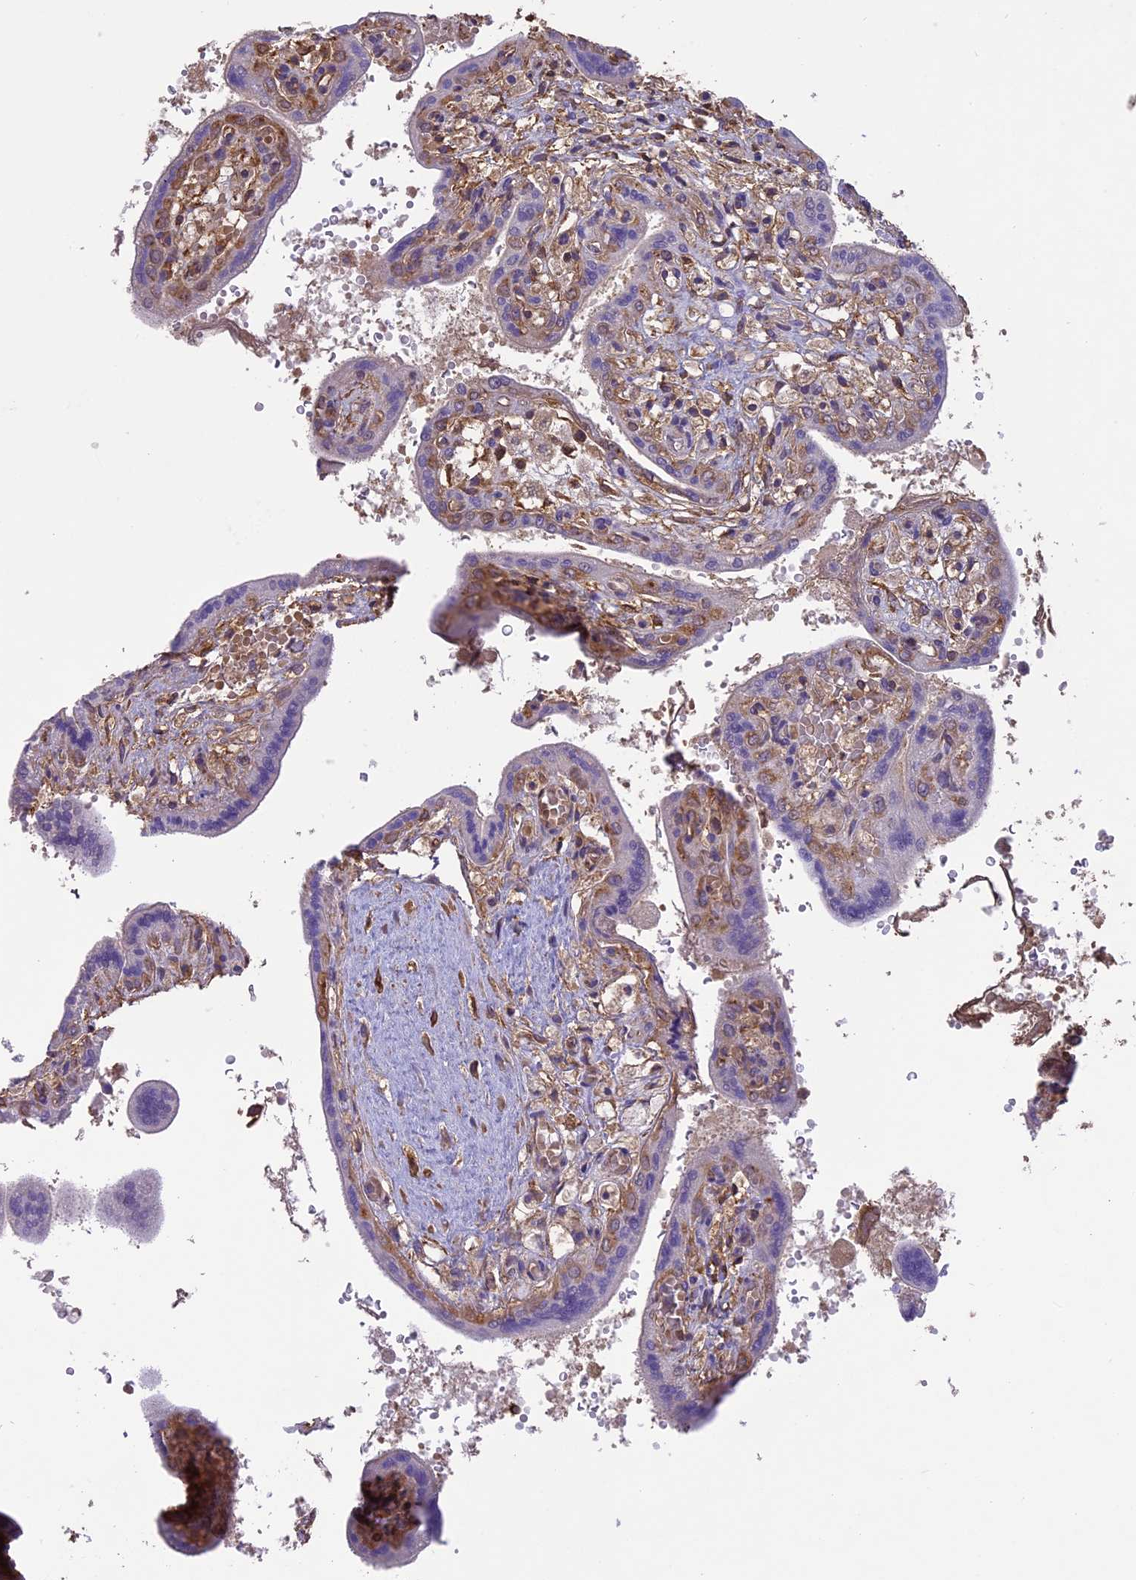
{"staining": {"intensity": "weak", "quantity": "<25%", "location": "cytoplasmic/membranous"}, "tissue": "placenta", "cell_type": "Trophoblastic cells", "image_type": "normal", "snomed": [{"axis": "morphology", "description": "Normal tissue, NOS"}, {"axis": "topography", "description": "Placenta"}], "caption": "This is an immunohistochemistry (IHC) image of unremarkable placenta. There is no positivity in trophoblastic cells.", "gene": "ARHGAP19", "patient": {"sex": "female", "age": 37}}